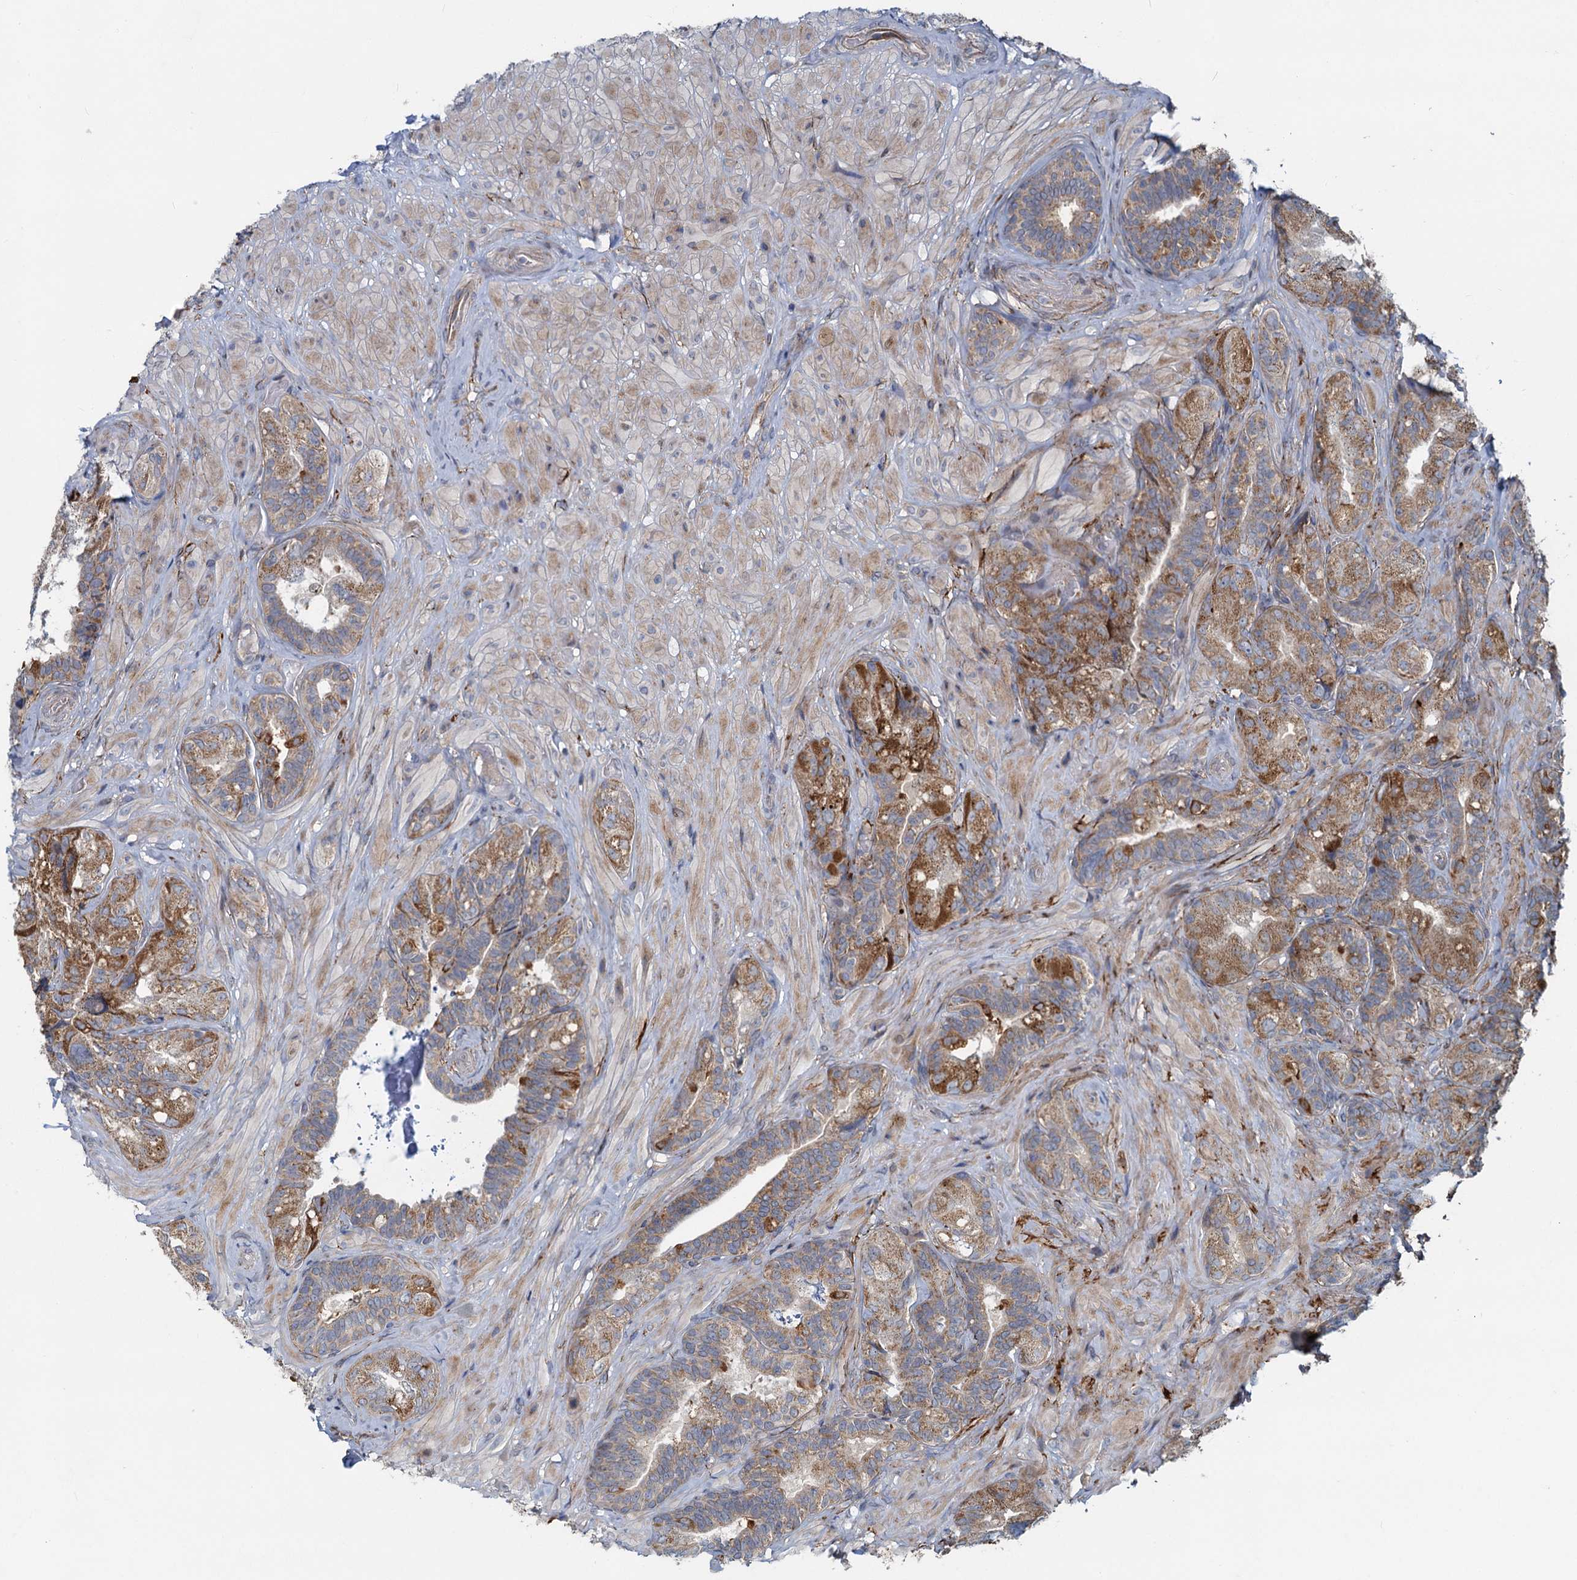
{"staining": {"intensity": "moderate", "quantity": ">75%", "location": "cytoplasmic/membranous"}, "tissue": "seminal vesicle", "cell_type": "Glandular cells", "image_type": "normal", "snomed": [{"axis": "morphology", "description": "Normal tissue, NOS"}, {"axis": "topography", "description": "Prostate and seminal vesicle, NOS"}, {"axis": "topography", "description": "Prostate"}, {"axis": "topography", "description": "Seminal veicle"}], "caption": "Moderate cytoplasmic/membranous positivity is seen in about >75% of glandular cells in unremarkable seminal vesicle.", "gene": "ADCY2", "patient": {"sex": "male", "age": 67}}